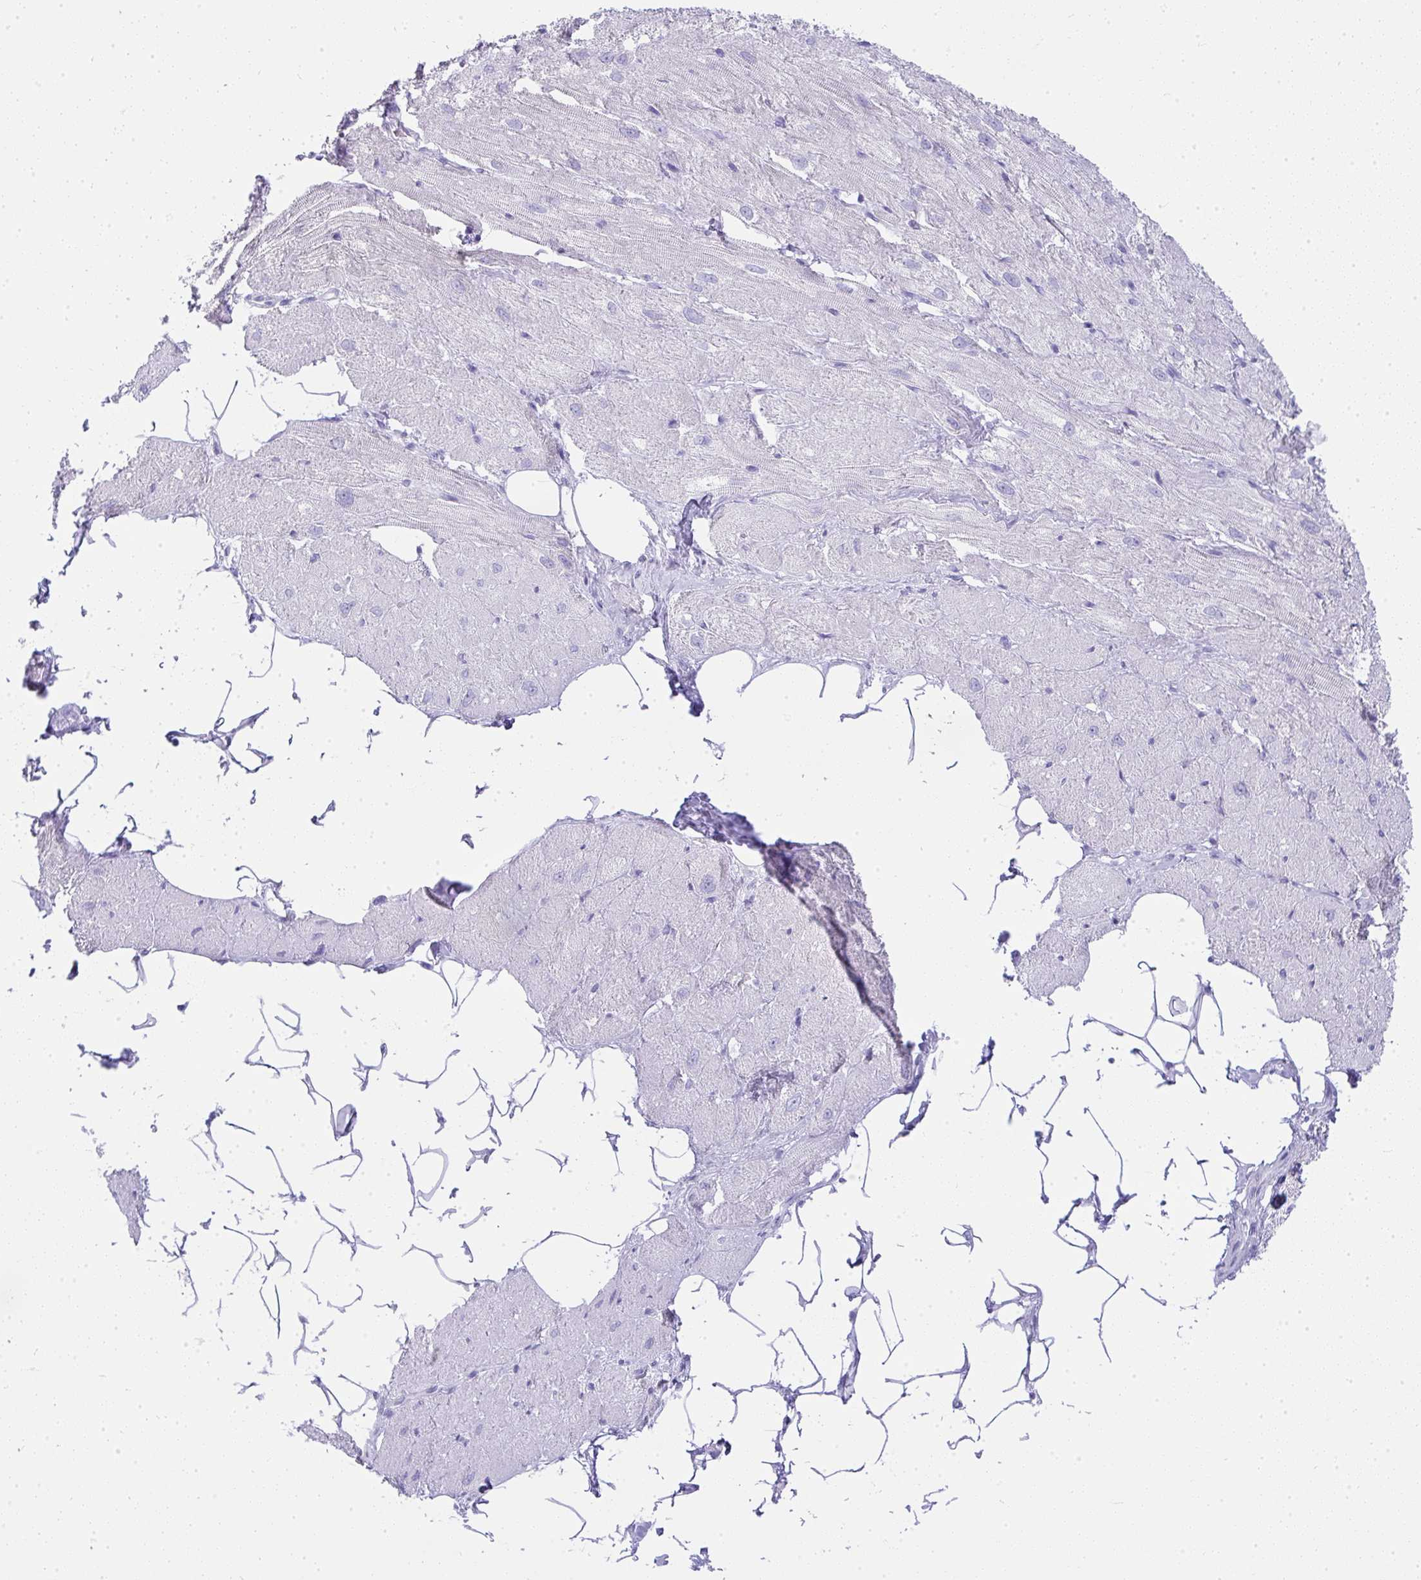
{"staining": {"intensity": "negative", "quantity": "none", "location": "none"}, "tissue": "heart muscle", "cell_type": "Cardiomyocytes", "image_type": "normal", "snomed": [{"axis": "morphology", "description": "Normal tissue, NOS"}, {"axis": "topography", "description": "Heart"}], "caption": "IHC image of normal heart muscle: human heart muscle stained with DAB (3,3'-diaminobenzidine) reveals no significant protein staining in cardiomyocytes.", "gene": "CDADC1", "patient": {"sex": "male", "age": 62}}